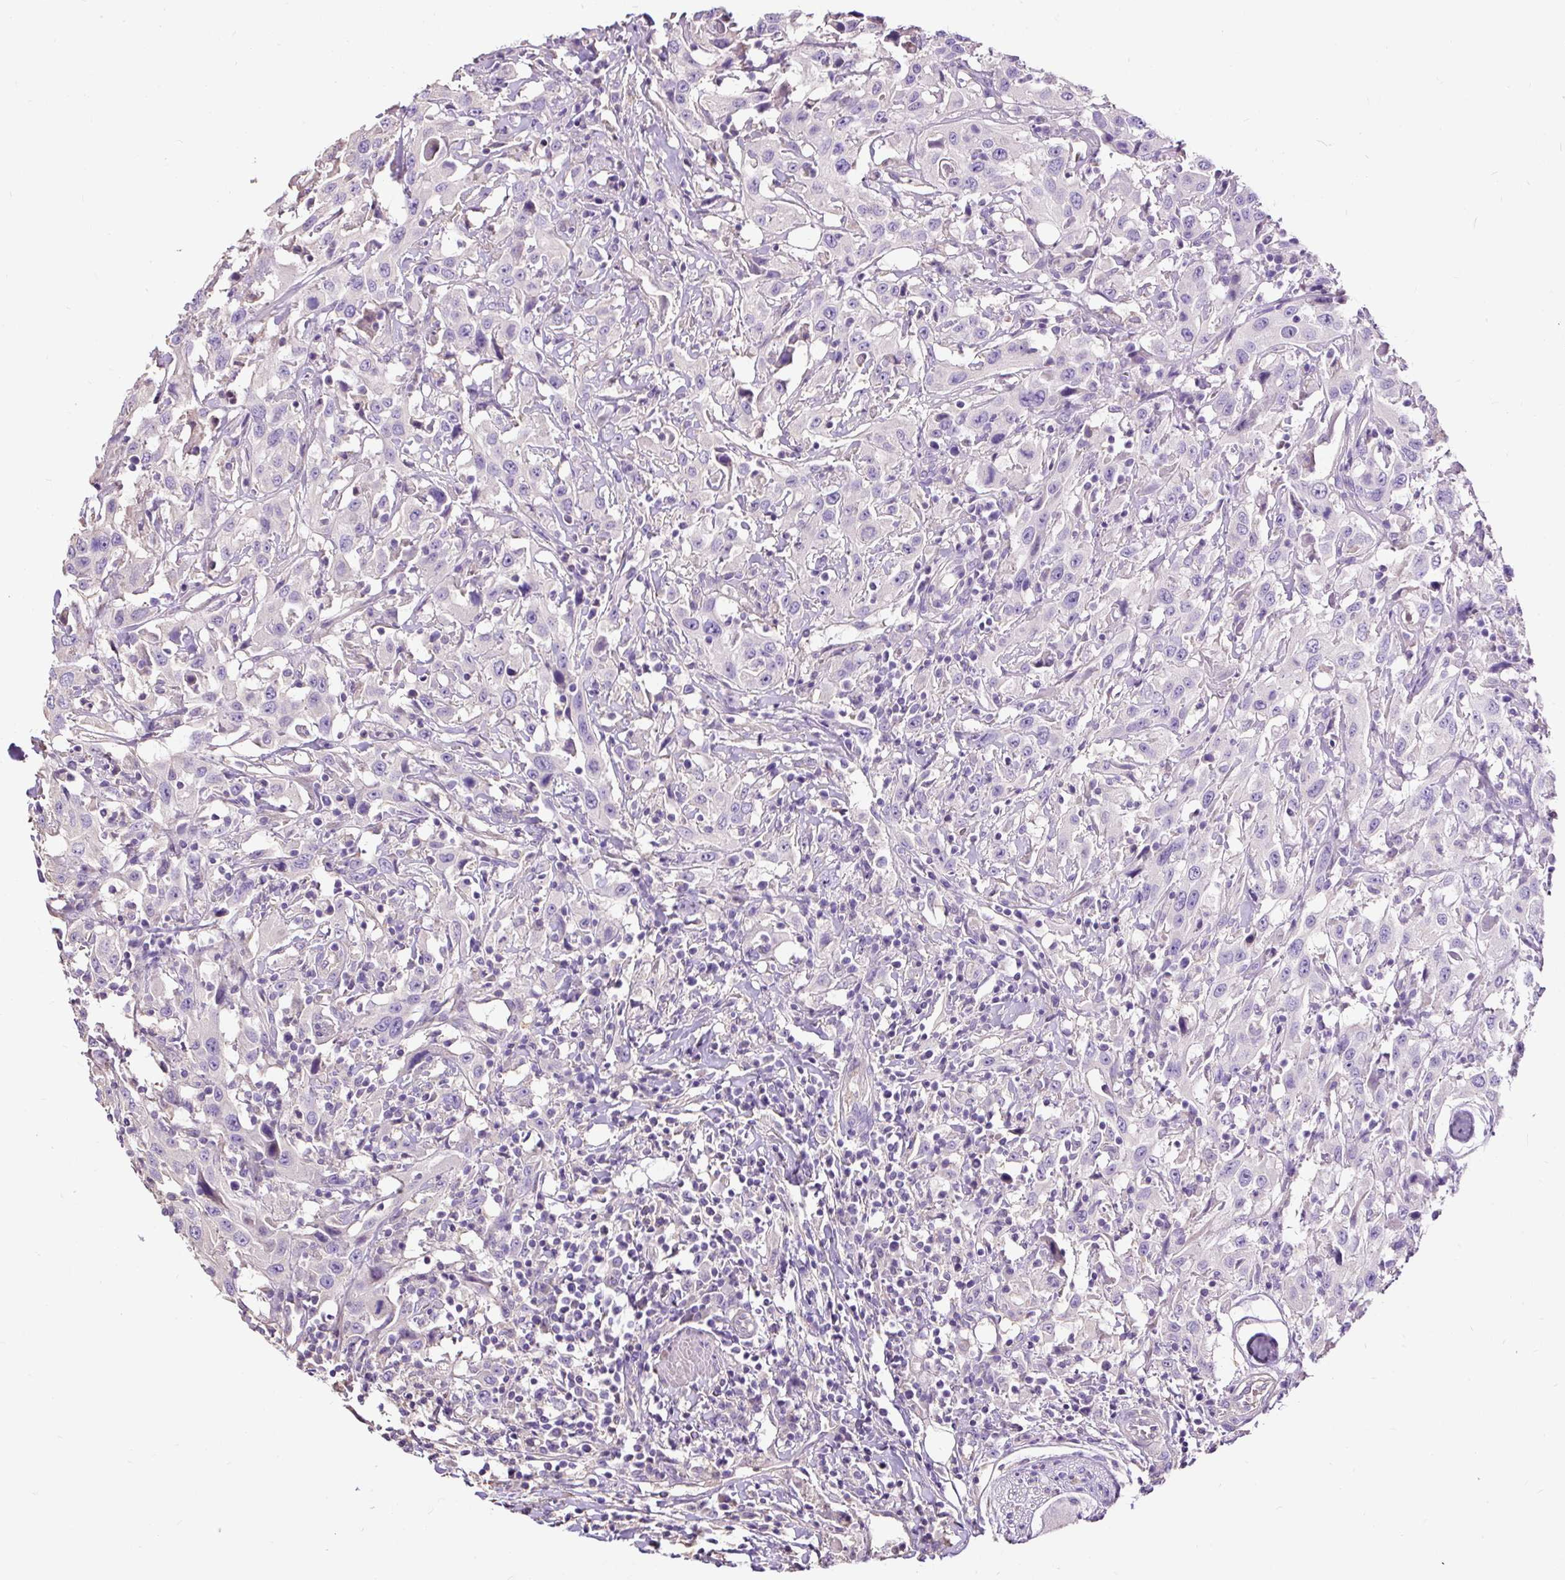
{"staining": {"intensity": "negative", "quantity": "none", "location": "none"}, "tissue": "urothelial cancer", "cell_type": "Tumor cells", "image_type": "cancer", "snomed": [{"axis": "morphology", "description": "Urothelial carcinoma, High grade"}, {"axis": "topography", "description": "Urinary bladder"}], "caption": "This is a histopathology image of immunohistochemistry staining of high-grade urothelial carcinoma, which shows no positivity in tumor cells.", "gene": "PDIA2", "patient": {"sex": "male", "age": 61}}